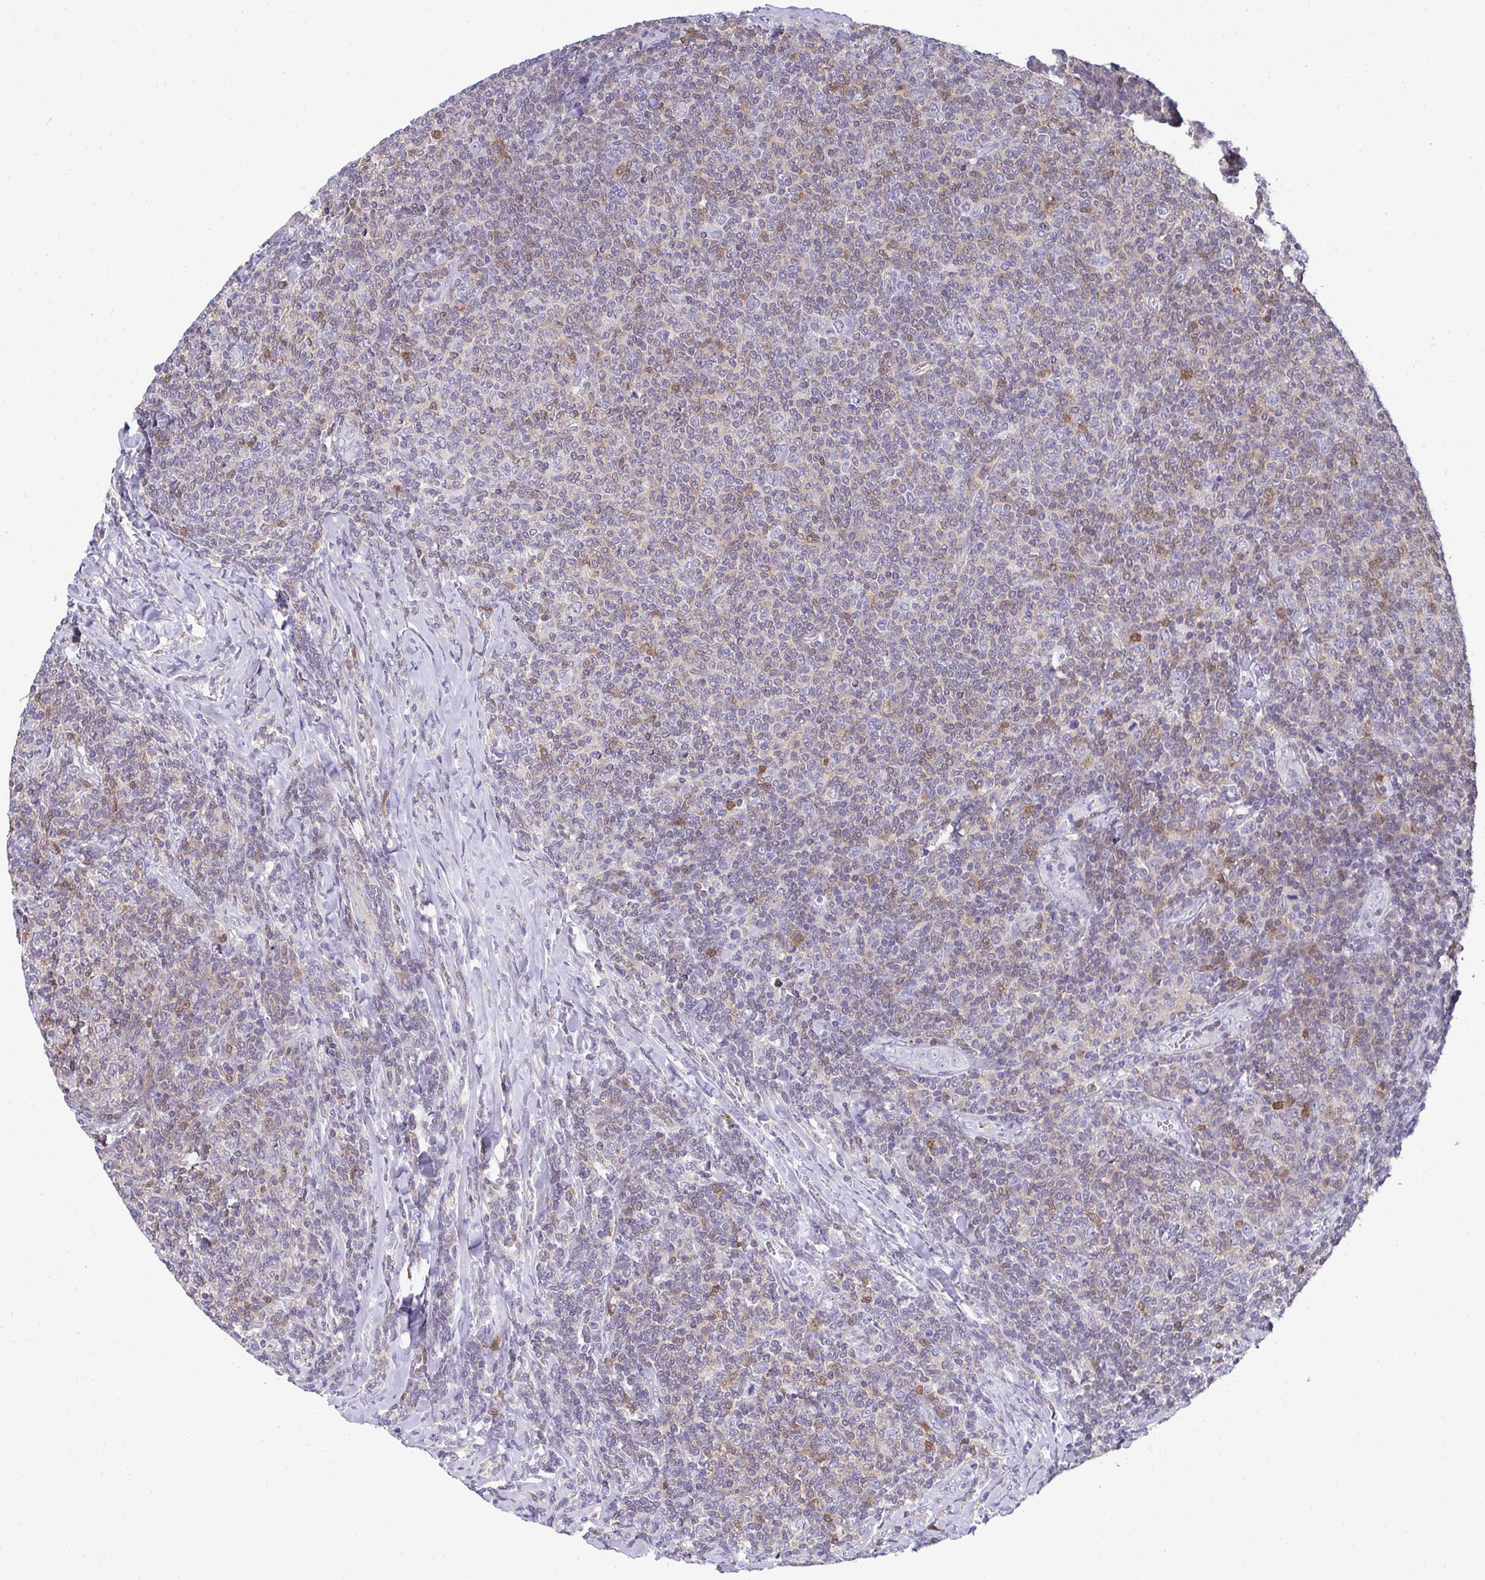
{"staining": {"intensity": "negative", "quantity": "none", "location": "none"}, "tissue": "lymphoma", "cell_type": "Tumor cells", "image_type": "cancer", "snomed": [{"axis": "morphology", "description": "Malignant lymphoma, non-Hodgkin's type, Low grade"}, {"axis": "topography", "description": "Lymph node"}], "caption": "Immunohistochemistry (IHC) of malignant lymphoma, non-Hodgkin's type (low-grade) exhibits no positivity in tumor cells.", "gene": "TNFAIP8", "patient": {"sex": "male", "age": 52}}